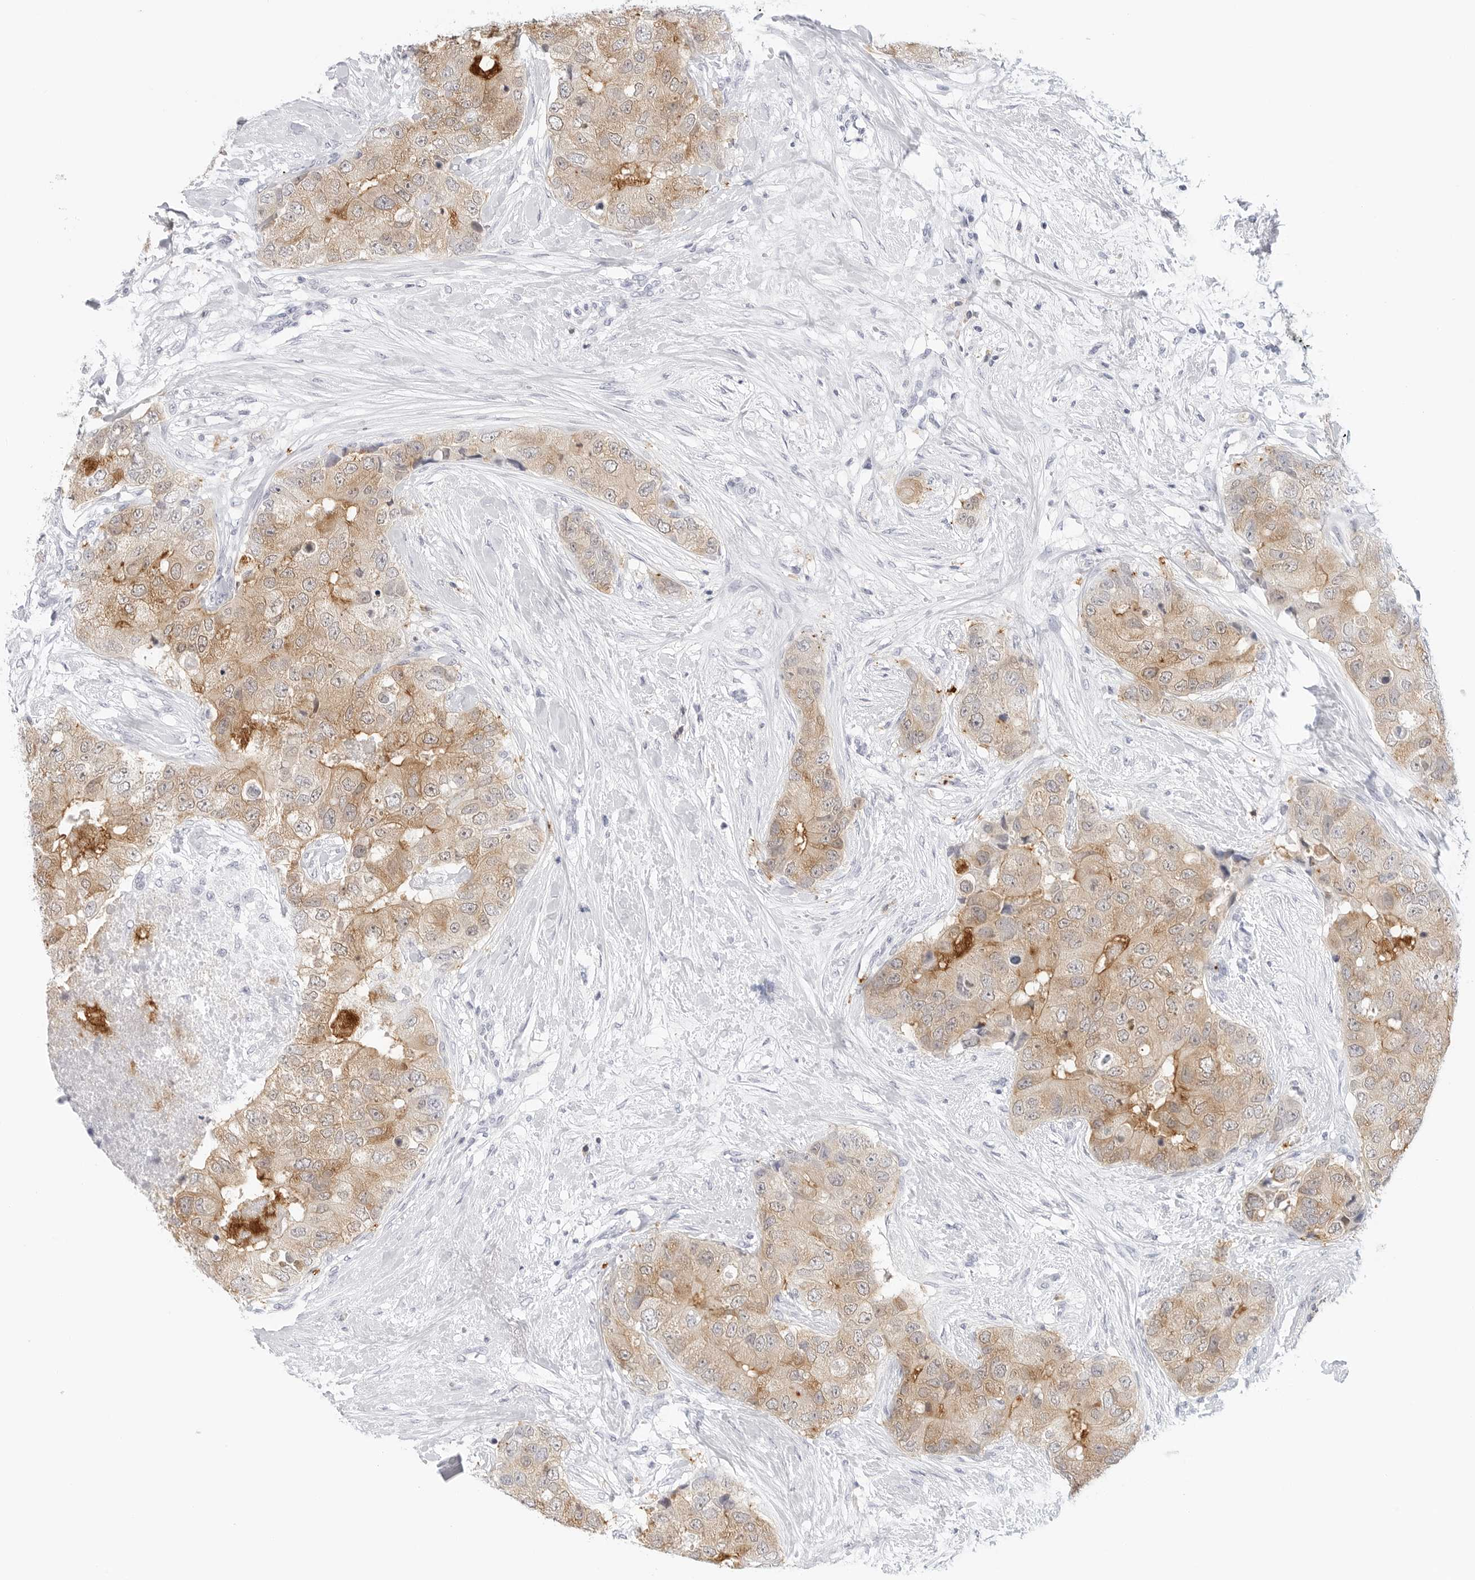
{"staining": {"intensity": "moderate", "quantity": ">75%", "location": "cytoplasmic/membranous"}, "tissue": "breast cancer", "cell_type": "Tumor cells", "image_type": "cancer", "snomed": [{"axis": "morphology", "description": "Duct carcinoma"}, {"axis": "topography", "description": "Breast"}], "caption": "A brown stain highlights moderate cytoplasmic/membranous positivity of a protein in human breast cancer tumor cells.", "gene": "SLC9A3R1", "patient": {"sex": "female", "age": 62}}